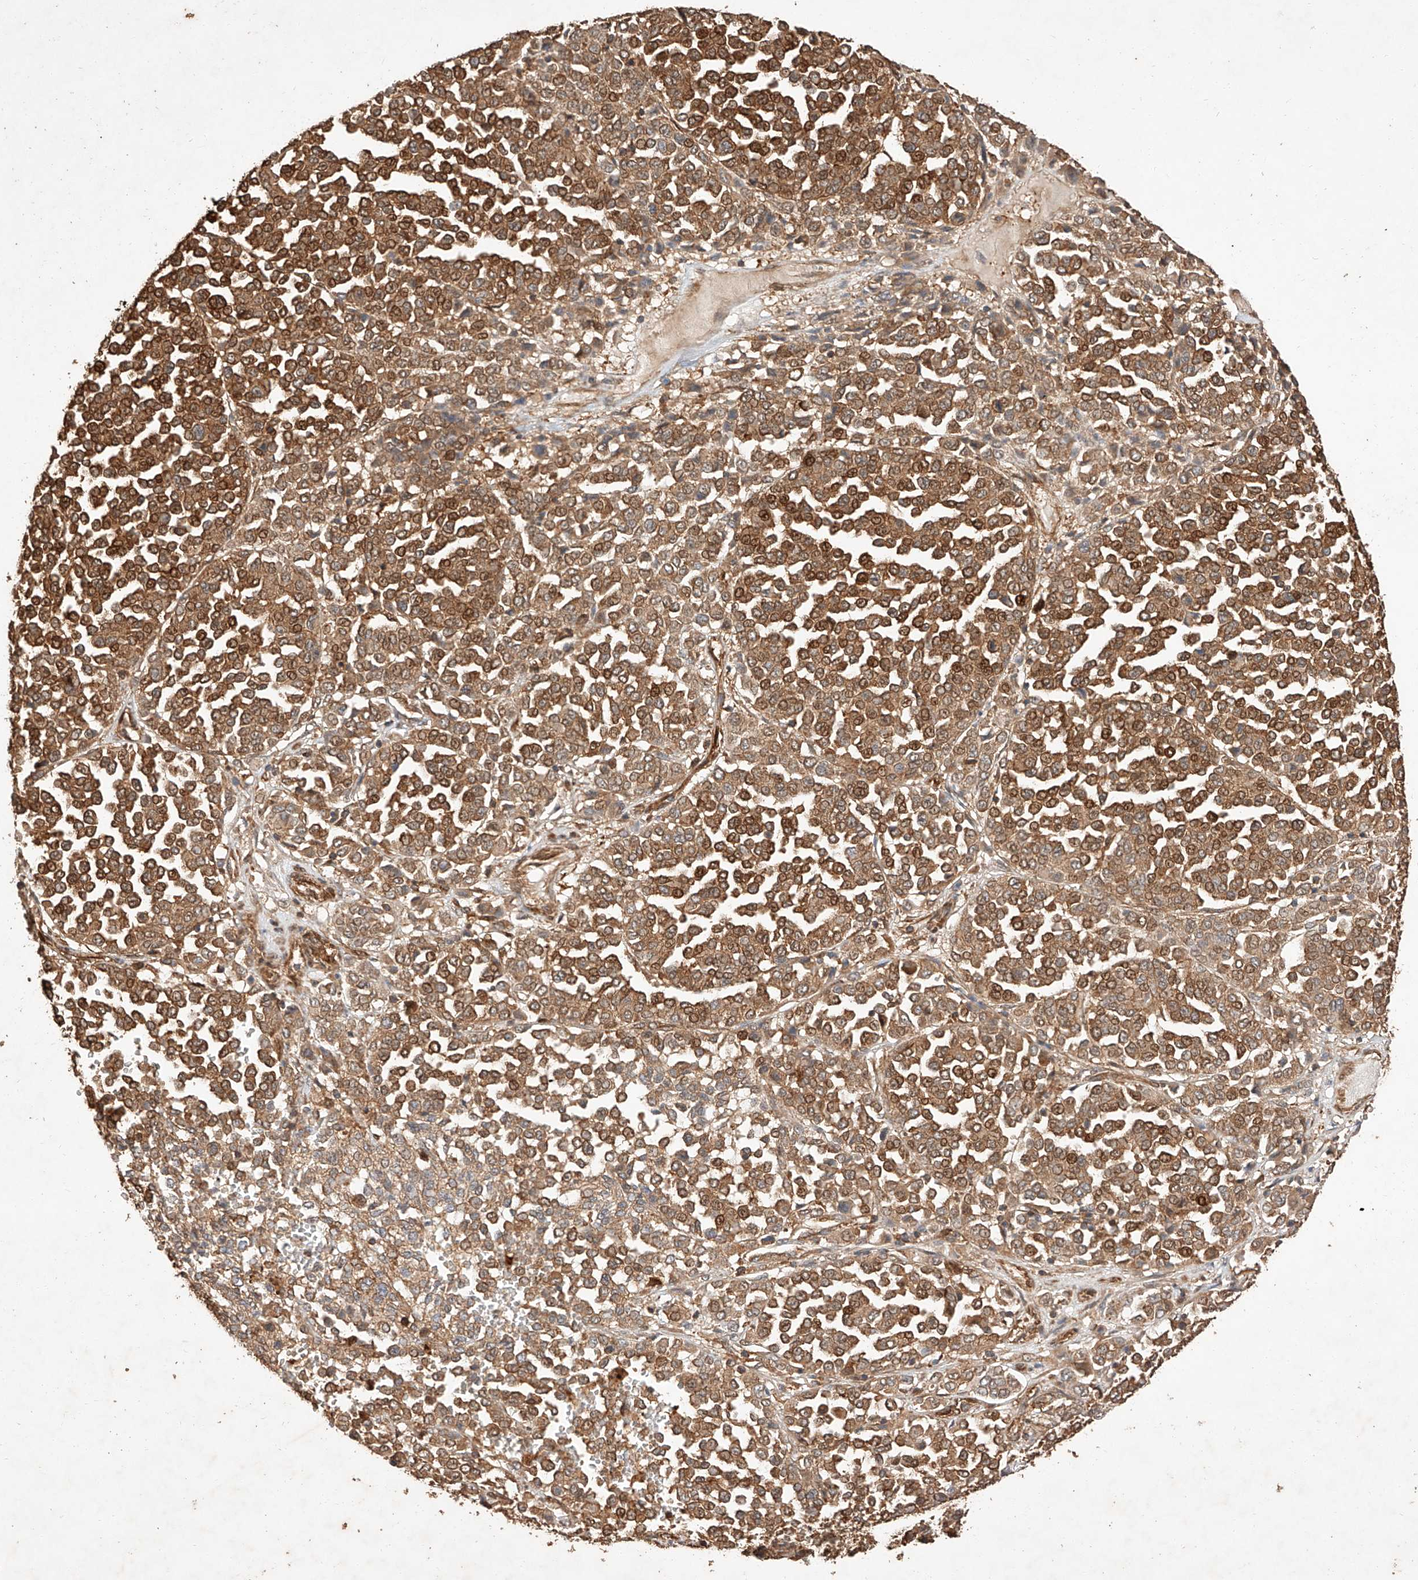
{"staining": {"intensity": "moderate", "quantity": ">75%", "location": "cytoplasmic/membranous"}, "tissue": "melanoma", "cell_type": "Tumor cells", "image_type": "cancer", "snomed": [{"axis": "morphology", "description": "Malignant melanoma, Metastatic site"}, {"axis": "topography", "description": "Pancreas"}], "caption": "Human malignant melanoma (metastatic site) stained with a protein marker exhibits moderate staining in tumor cells.", "gene": "GHDC", "patient": {"sex": "female", "age": 30}}